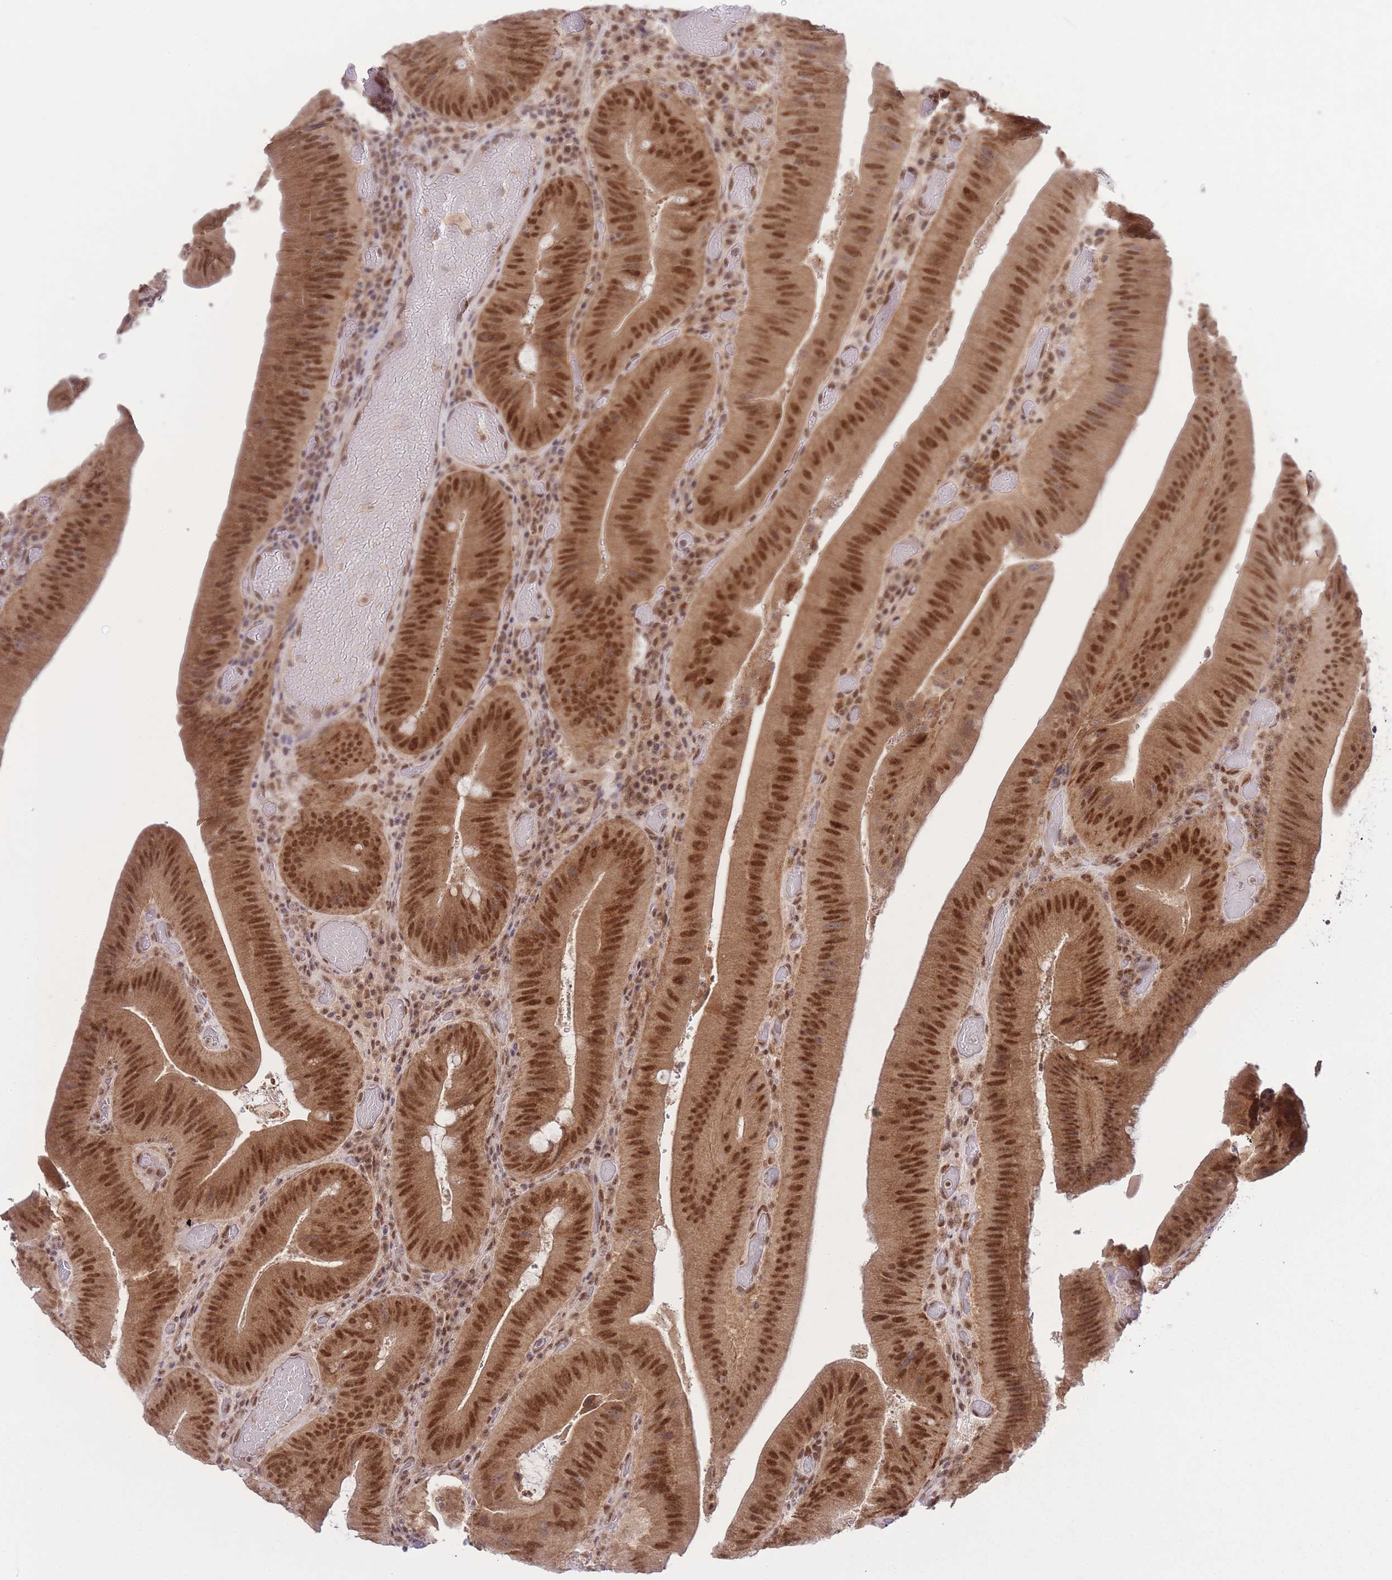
{"staining": {"intensity": "moderate", "quantity": ">75%", "location": "cytoplasmic/membranous,nuclear"}, "tissue": "colorectal cancer", "cell_type": "Tumor cells", "image_type": "cancer", "snomed": [{"axis": "morphology", "description": "Adenocarcinoma, NOS"}, {"axis": "topography", "description": "Colon"}], "caption": "Immunohistochemistry (IHC) photomicrograph of neoplastic tissue: colorectal cancer stained using immunohistochemistry (IHC) displays medium levels of moderate protein expression localized specifically in the cytoplasmic/membranous and nuclear of tumor cells, appearing as a cytoplasmic/membranous and nuclear brown color.", "gene": "TMED3", "patient": {"sex": "female", "age": 43}}